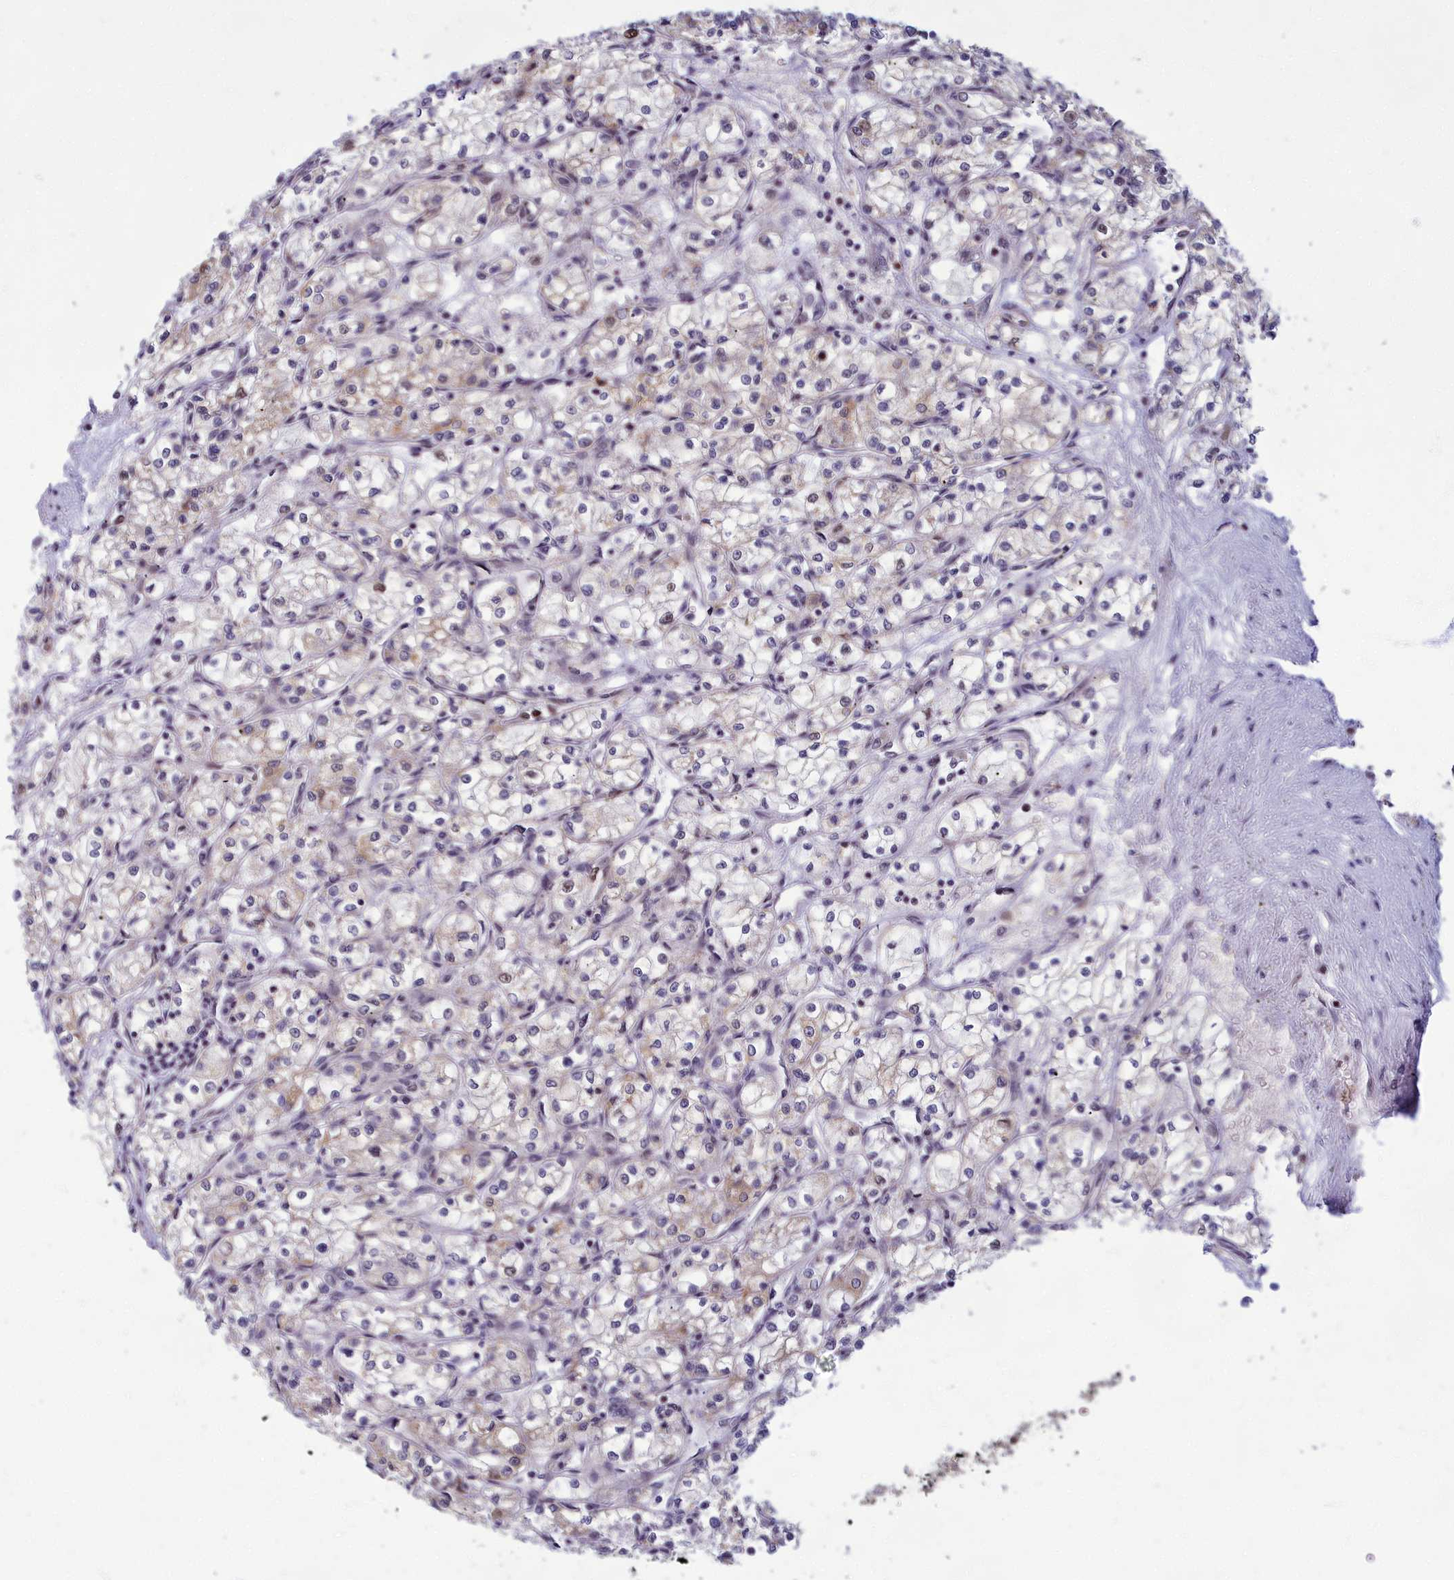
{"staining": {"intensity": "weak", "quantity": "<25%", "location": "cytoplasmic/membranous"}, "tissue": "renal cancer", "cell_type": "Tumor cells", "image_type": "cancer", "snomed": [{"axis": "morphology", "description": "Adenocarcinoma, NOS"}, {"axis": "topography", "description": "Kidney"}], "caption": "Immunohistochemical staining of renal cancer demonstrates no significant expression in tumor cells. (IHC, brightfield microscopy, high magnification).", "gene": "EARS2", "patient": {"sex": "male", "age": 59}}